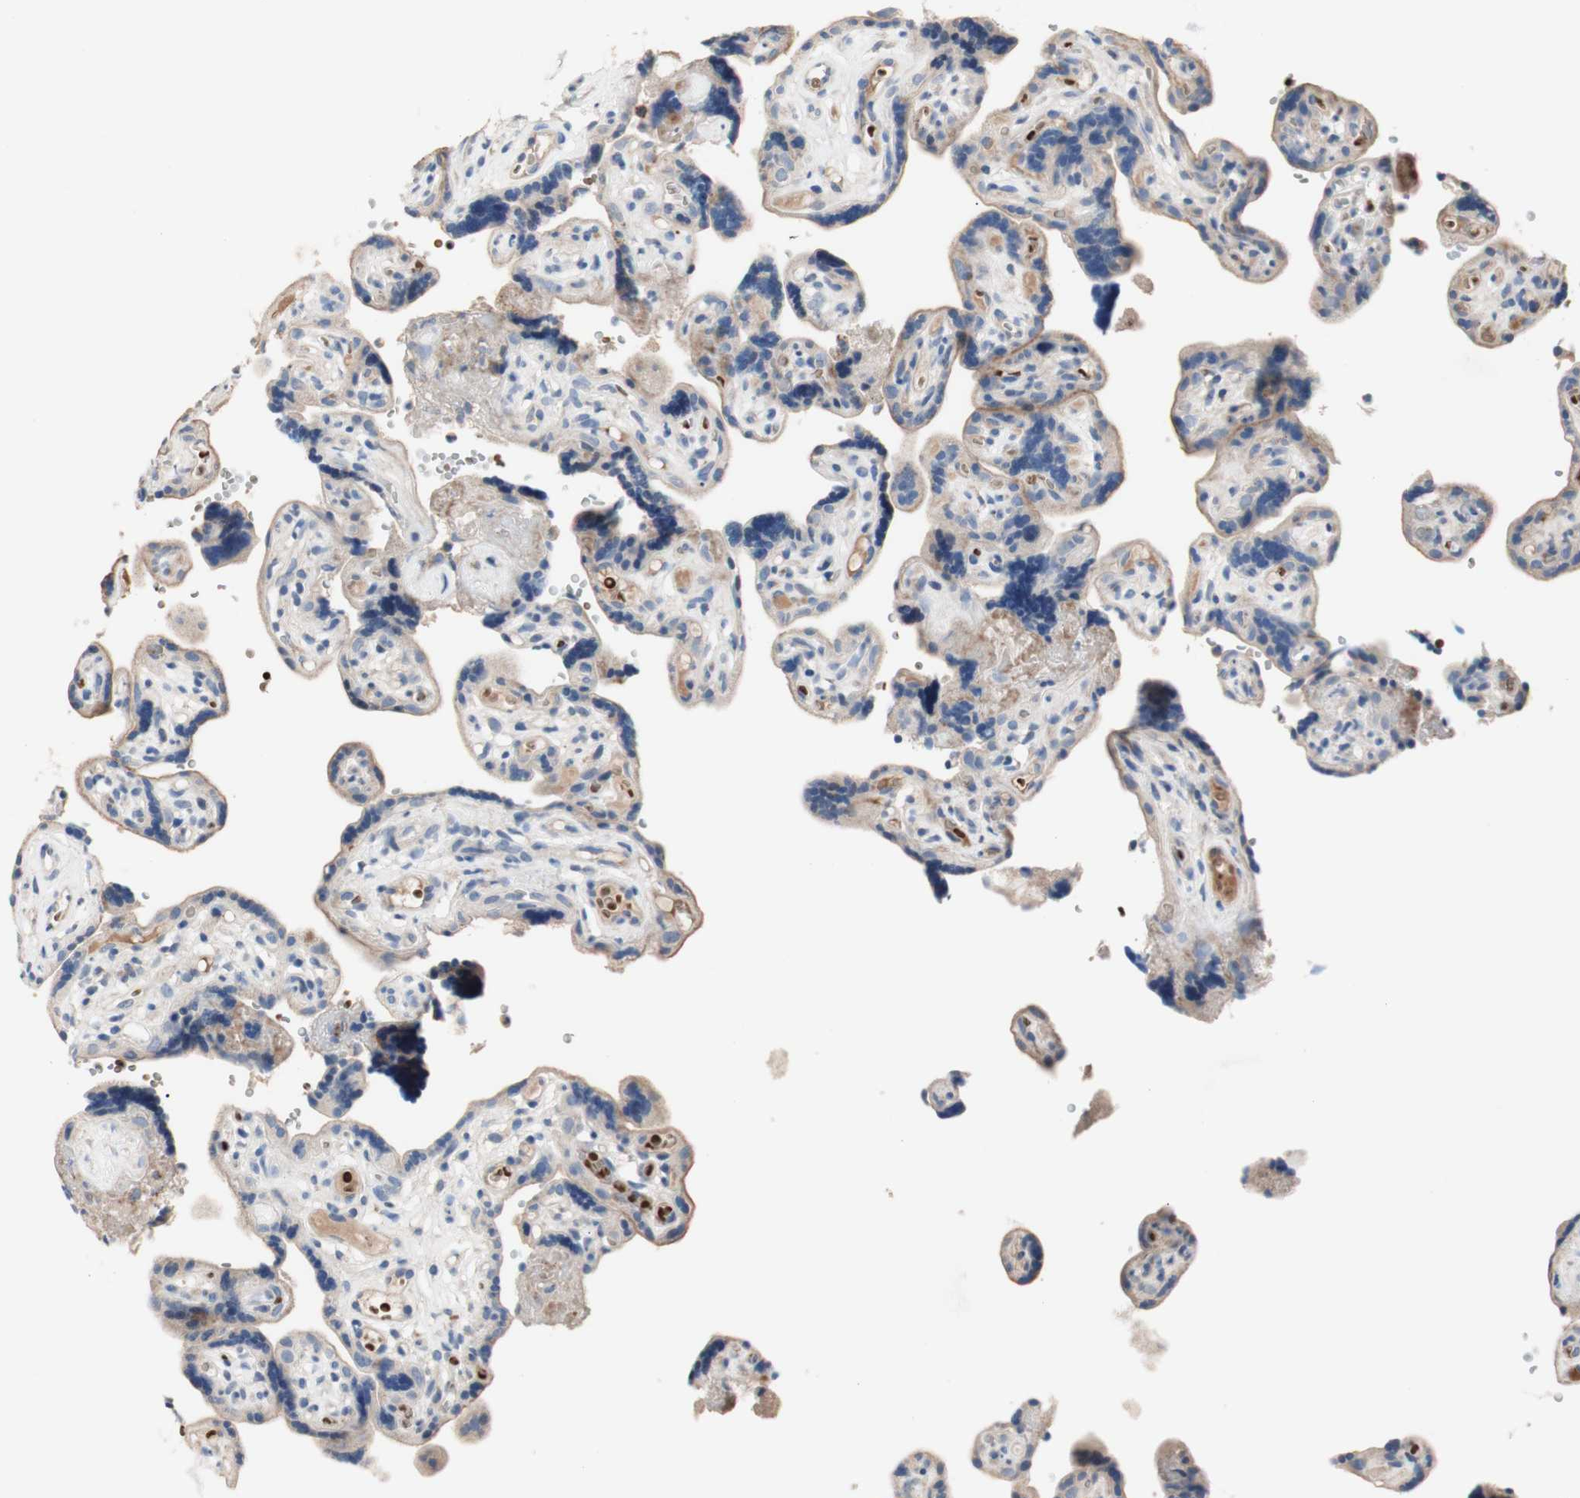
{"staining": {"intensity": "weak", "quantity": "25%-75%", "location": "cytoplasmic/membranous"}, "tissue": "placenta", "cell_type": "Decidual cells", "image_type": "normal", "snomed": [{"axis": "morphology", "description": "Normal tissue, NOS"}, {"axis": "topography", "description": "Placenta"}], "caption": "Immunohistochemistry of unremarkable placenta displays low levels of weak cytoplasmic/membranous staining in approximately 25%-75% of decidual cells.", "gene": "CDON", "patient": {"sex": "female", "age": 30}}